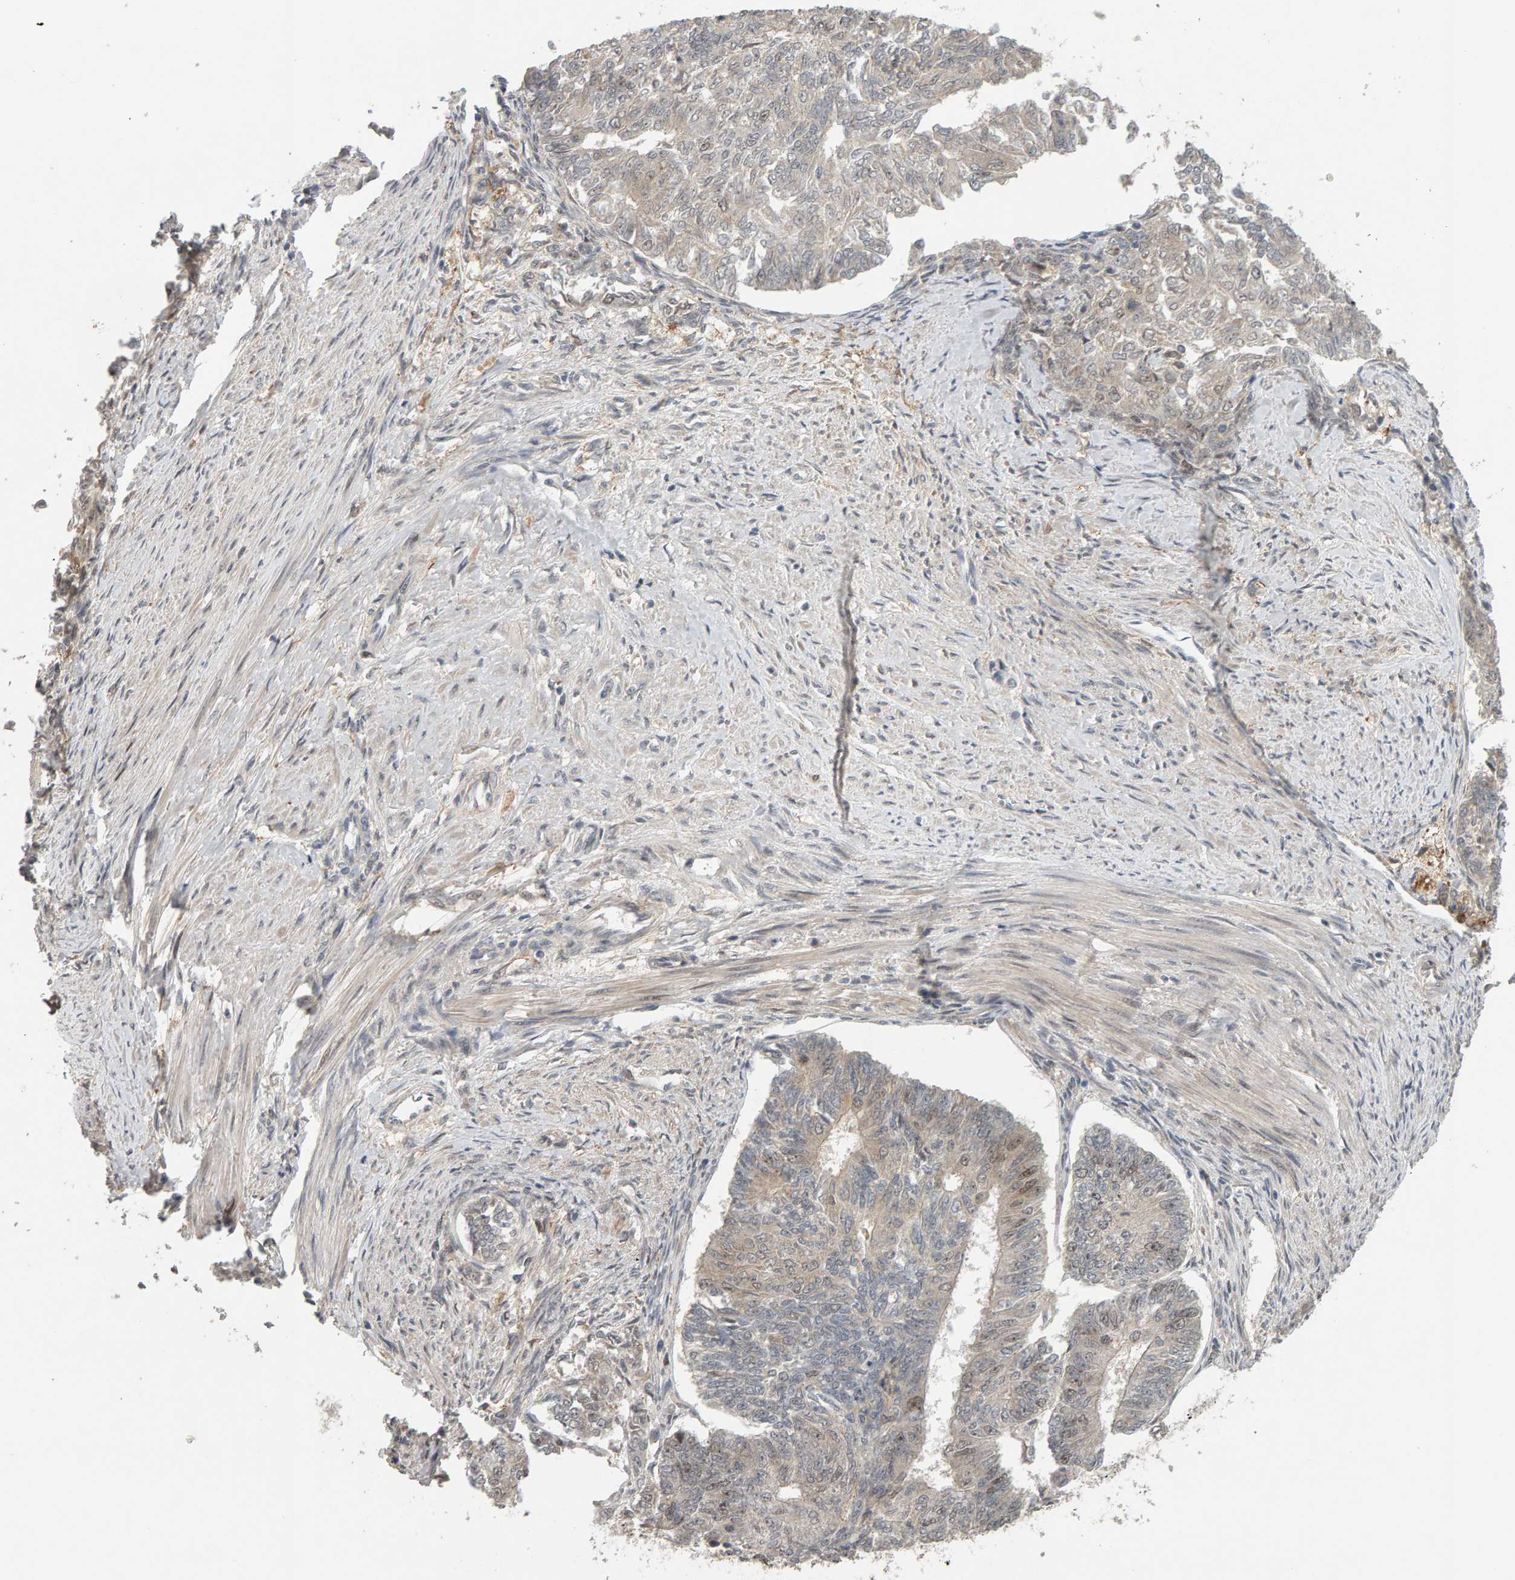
{"staining": {"intensity": "weak", "quantity": "25%-75%", "location": "nuclear"}, "tissue": "endometrial cancer", "cell_type": "Tumor cells", "image_type": "cancer", "snomed": [{"axis": "morphology", "description": "Adenocarcinoma, NOS"}, {"axis": "topography", "description": "Endometrium"}], "caption": "The photomicrograph reveals staining of endometrial cancer, revealing weak nuclear protein positivity (brown color) within tumor cells. (Stains: DAB (3,3'-diaminobenzidine) in brown, nuclei in blue, Microscopy: brightfield microscopy at high magnification).", "gene": "CDCA5", "patient": {"sex": "female", "age": 32}}